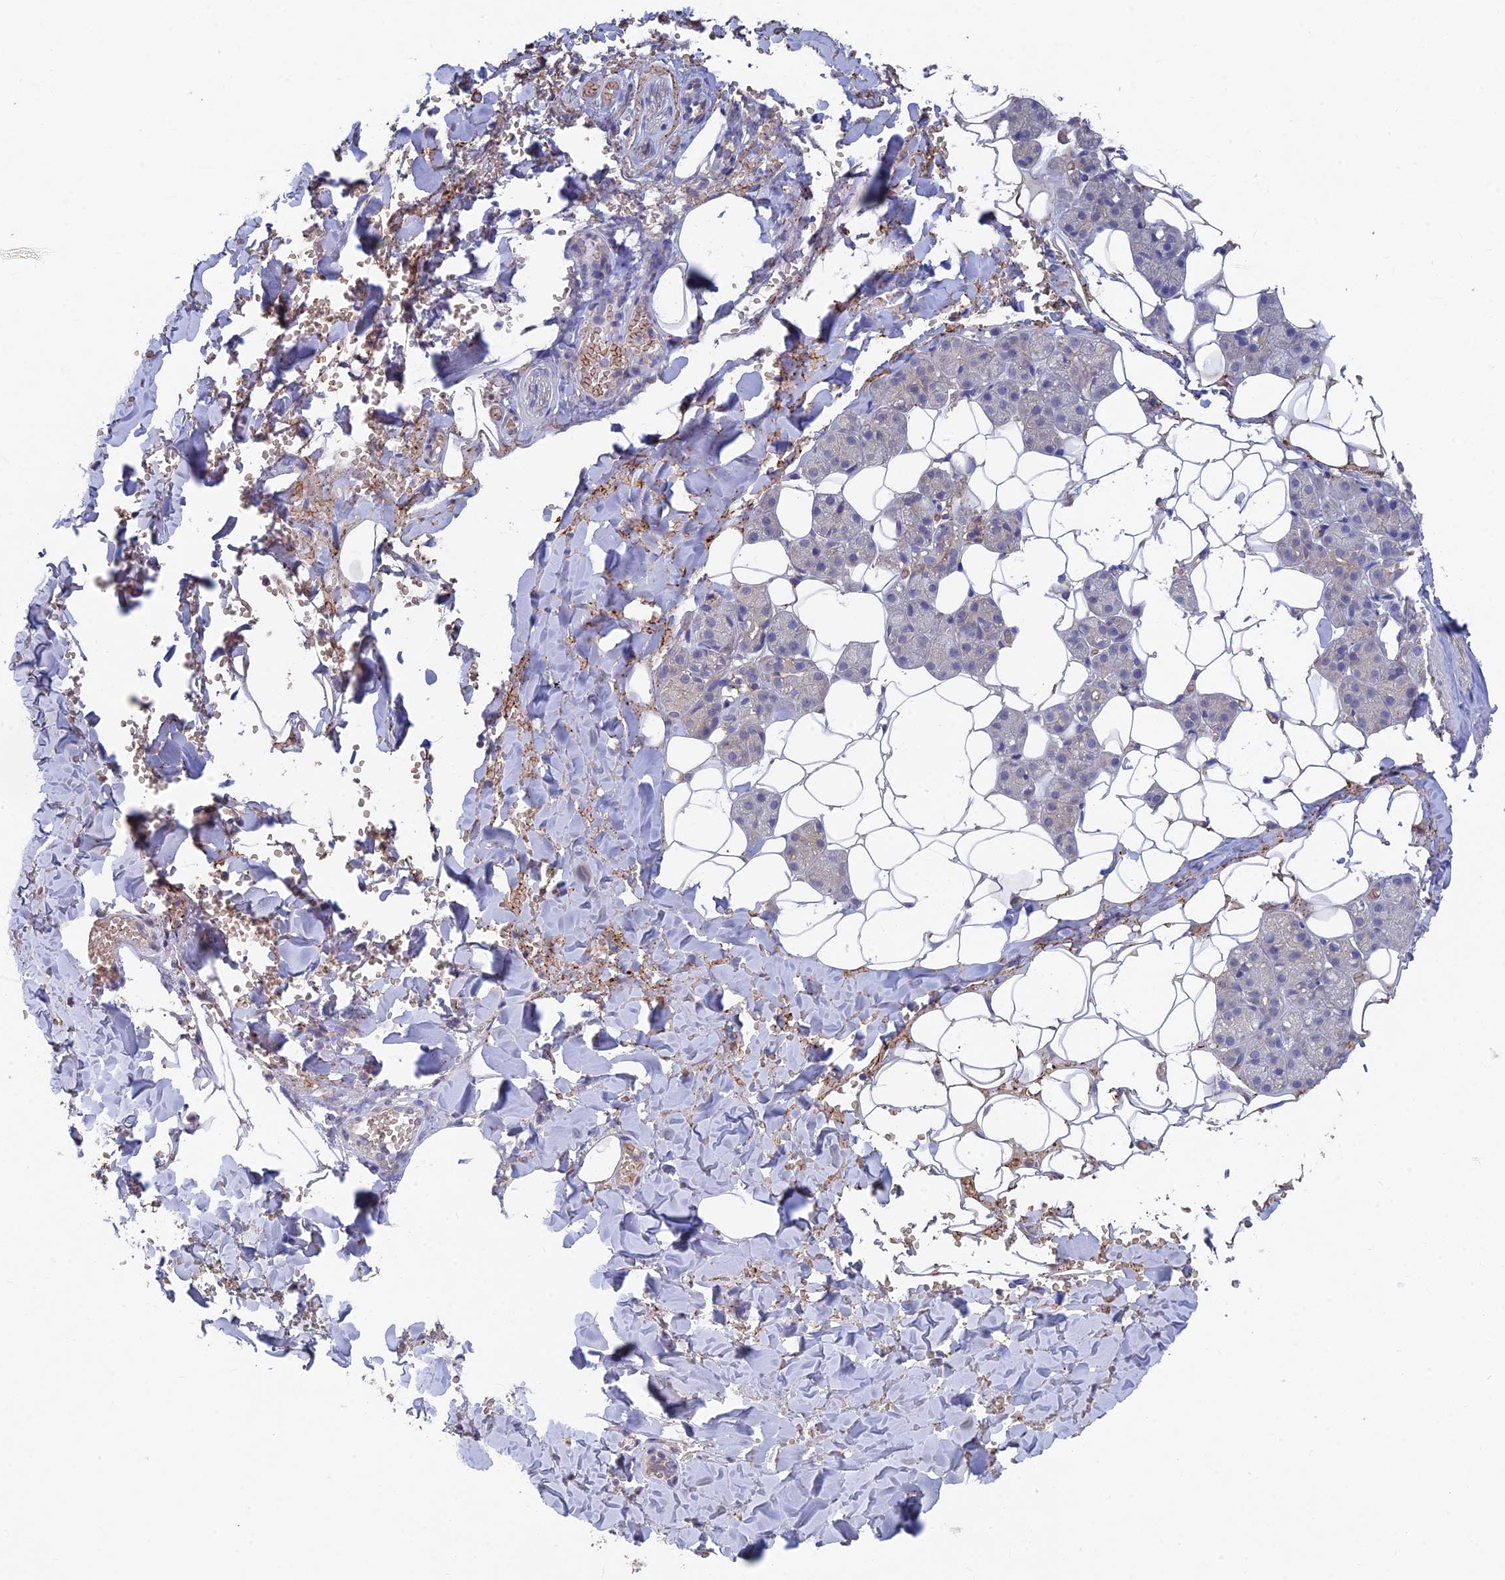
{"staining": {"intensity": "negative", "quantity": "none", "location": "none"}, "tissue": "salivary gland", "cell_type": "Glandular cells", "image_type": "normal", "snomed": [{"axis": "morphology", "description": "Normal tissue, NOS"}, {"axis": "topography", "description": "Salivary gland"}], "caption": "The IHC histopathology image has no significant expression in glandular cells of salivary gland. Nuclei are stained in blue.", "gene": "ARRDC1", "patient": {"sex": "female", "age": 33}}